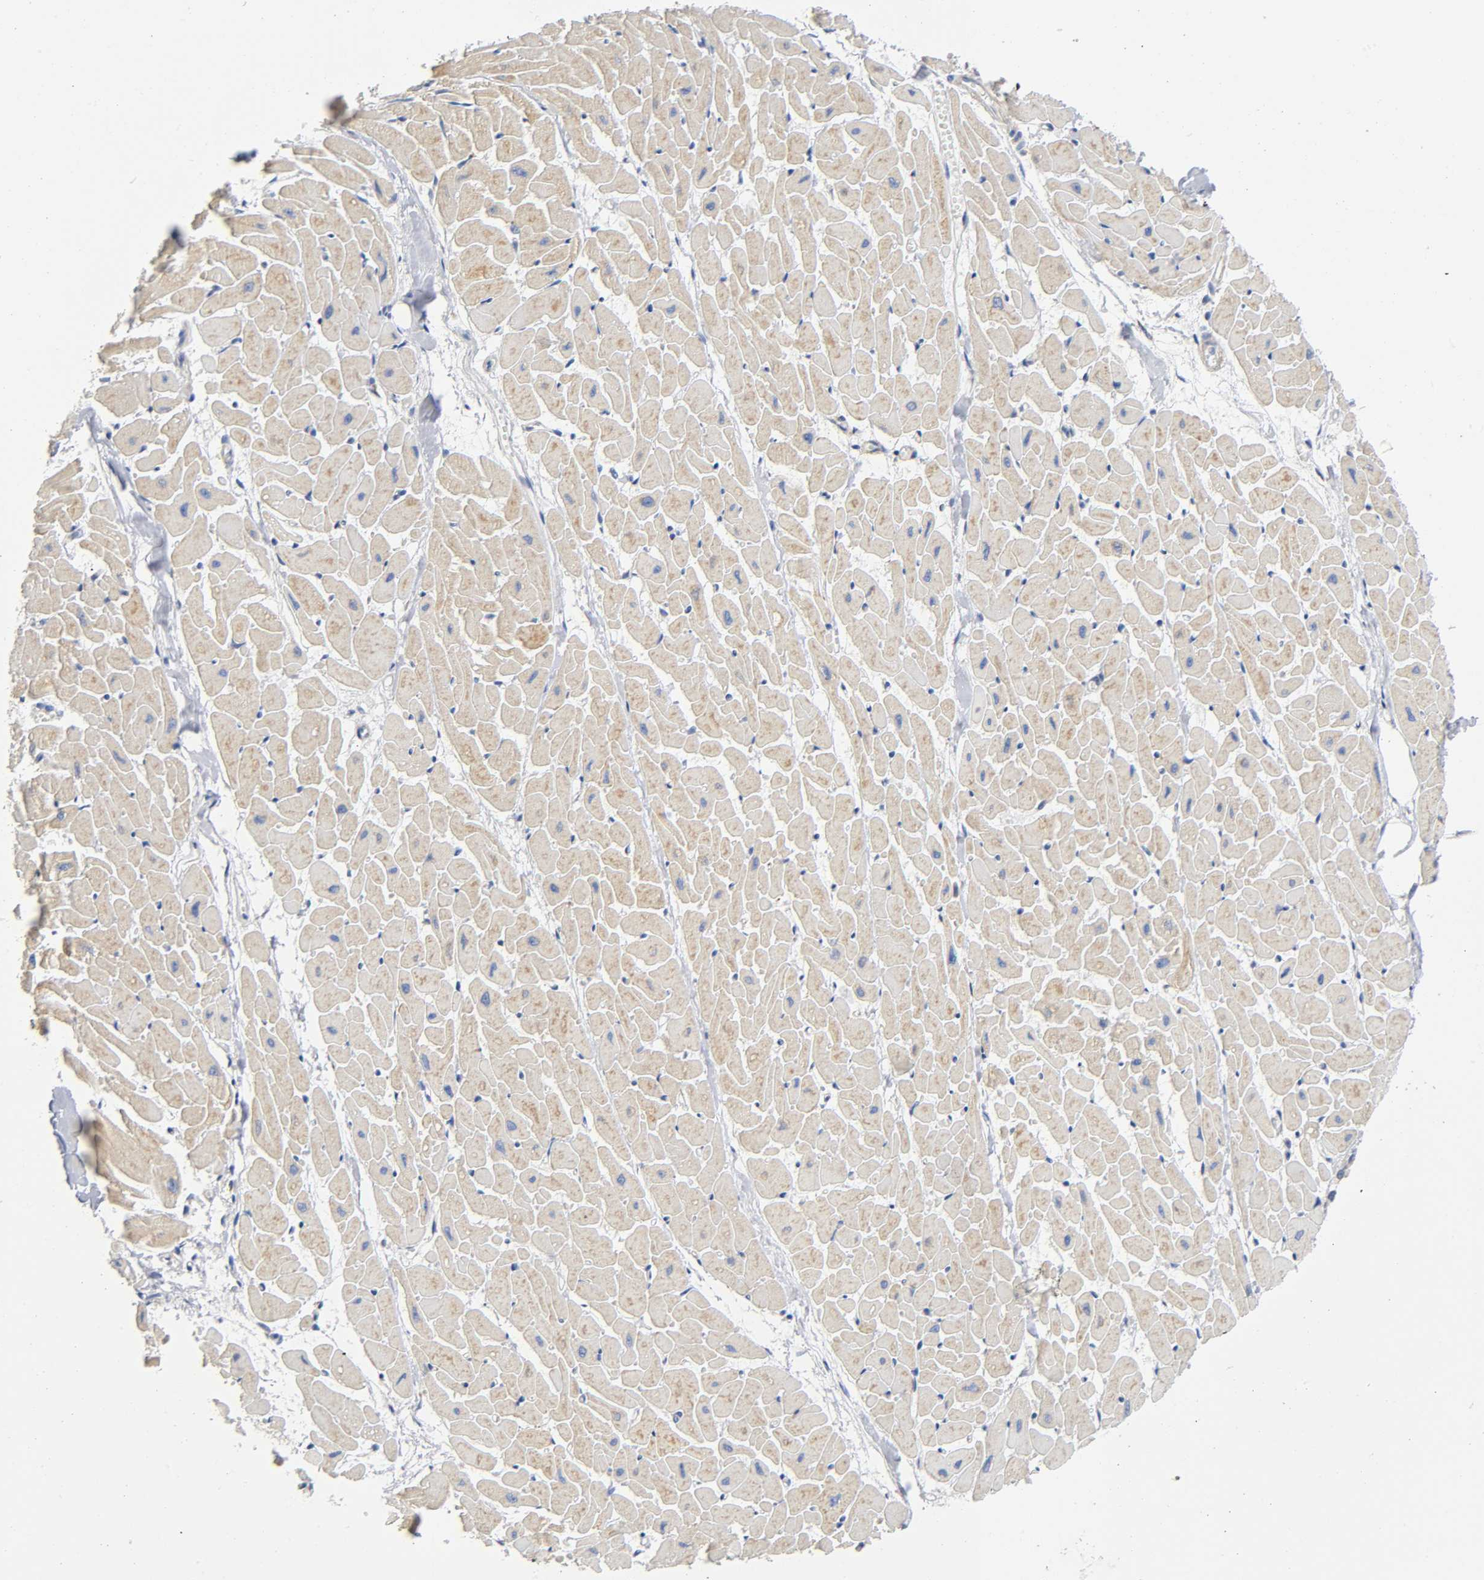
{"staining": {"intensity": "weak", "quantity": ">75%", "location": "cytoplasmic/membranous"}, "tissue": "heart muscle", "cell_type": "Cardiomyocytes", "image_type": "normal", "snomed": [{"axis": "morphology", "description": "Normal tissue, NOS"}, {"axis": "topography", "description": "Heart"}], "caption": "Protein staining shows weak cytoplasmic/membranous staining in approximately >75% of cardiomyocytes in unremarkable heart muscle. The staining is performed using DAB (3,3'-diaminobenzidine) brown chromogen to label protein expression. The nuclei are counter-stained blue using hematoxylin.", "gene": "BAK1", "patient": {"sex": "female", "age": 19}}